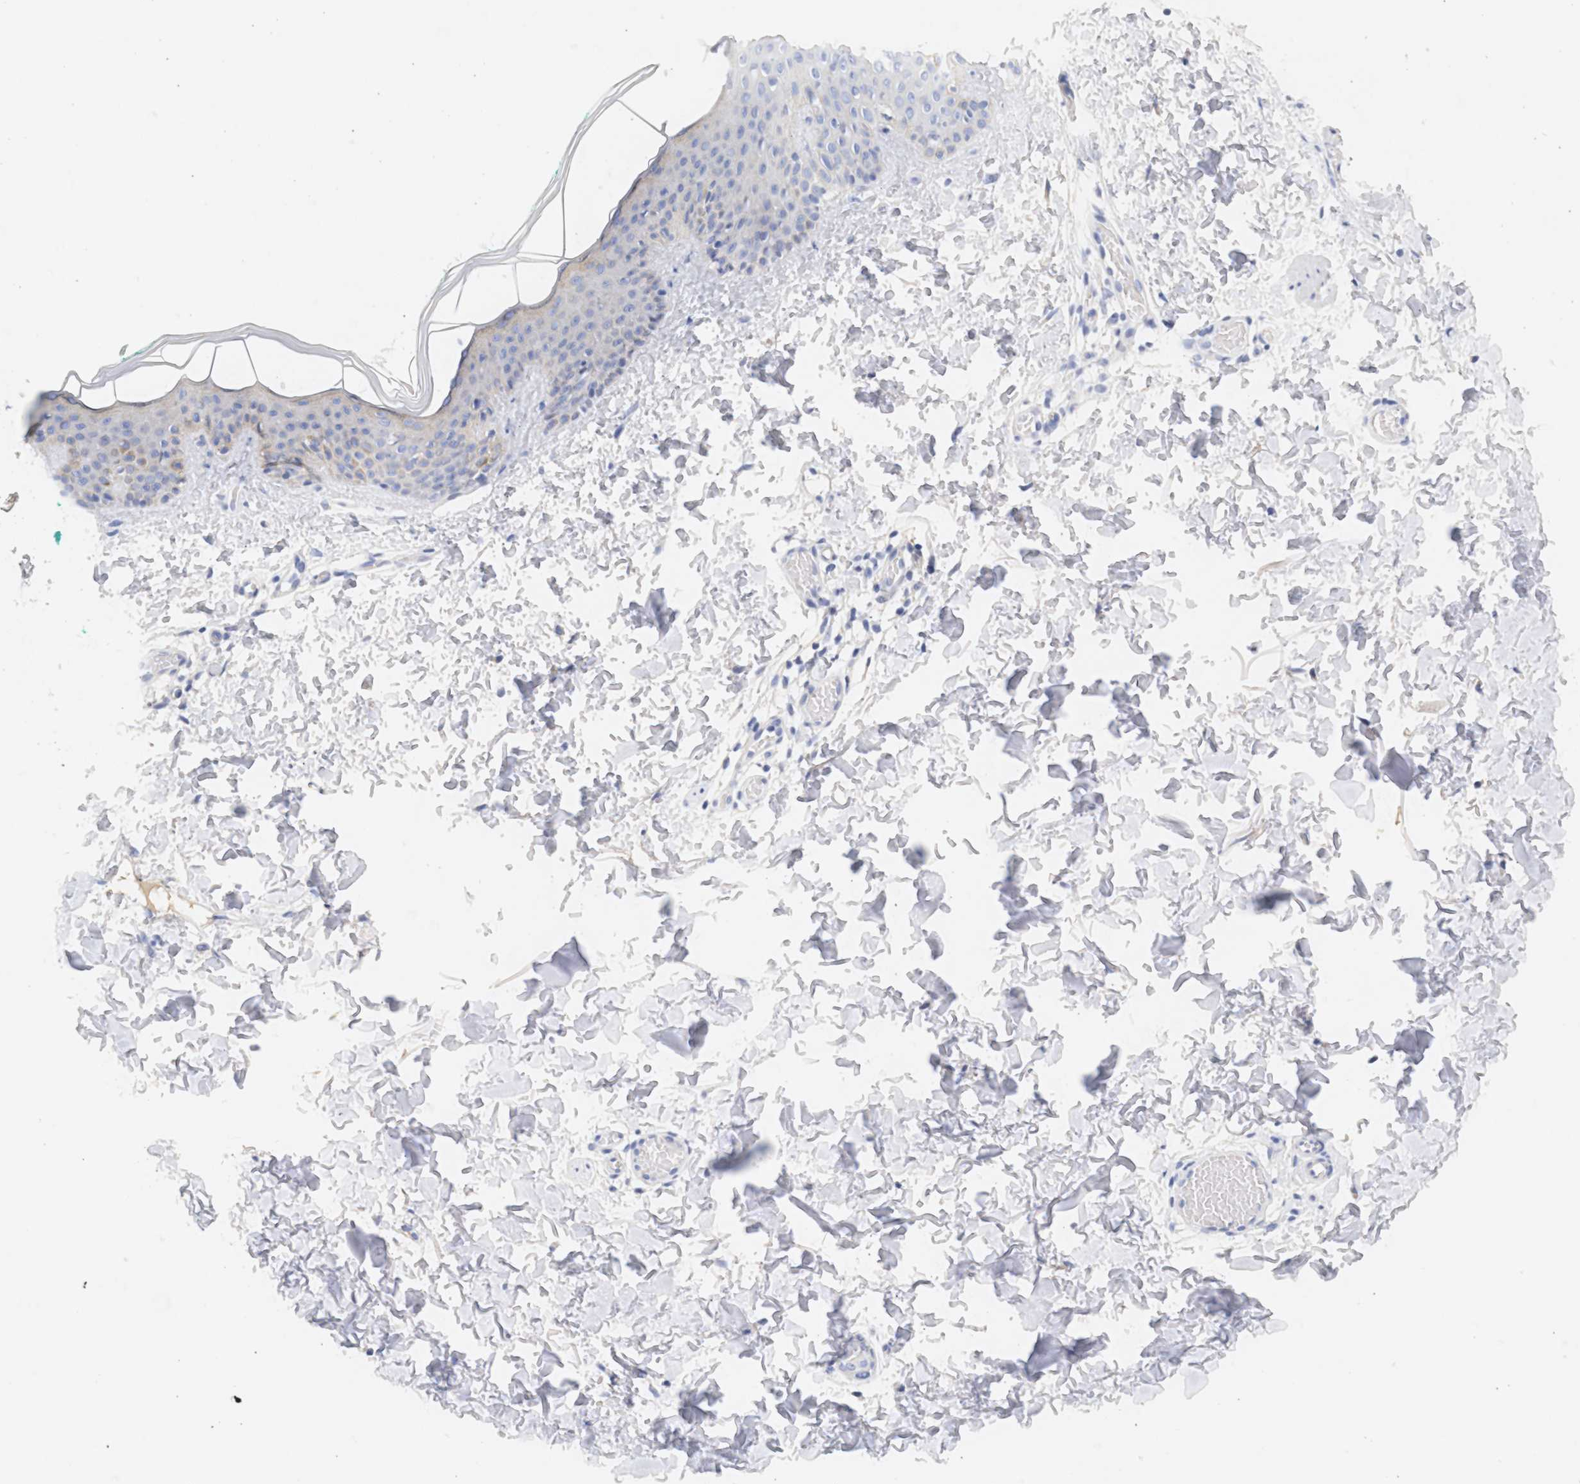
{"staining": {"intensity": "negative", "quantity": "none", "location": "none"}, "tissue": "skin", "cell_type": "Fibroblasts", "image_type": "normal", "snomed": [{"axis": "morphology", "description": "Normal tissue, NOS"}, {"axis": "topography", "description": "Skin"}], "caption": "Fibroblasts are negative for brown protein staining in unremarkable skin. Nuclei are stained in blue.", "gene": "SPATA3", "patient": {"sex": "male", "age": 30}}